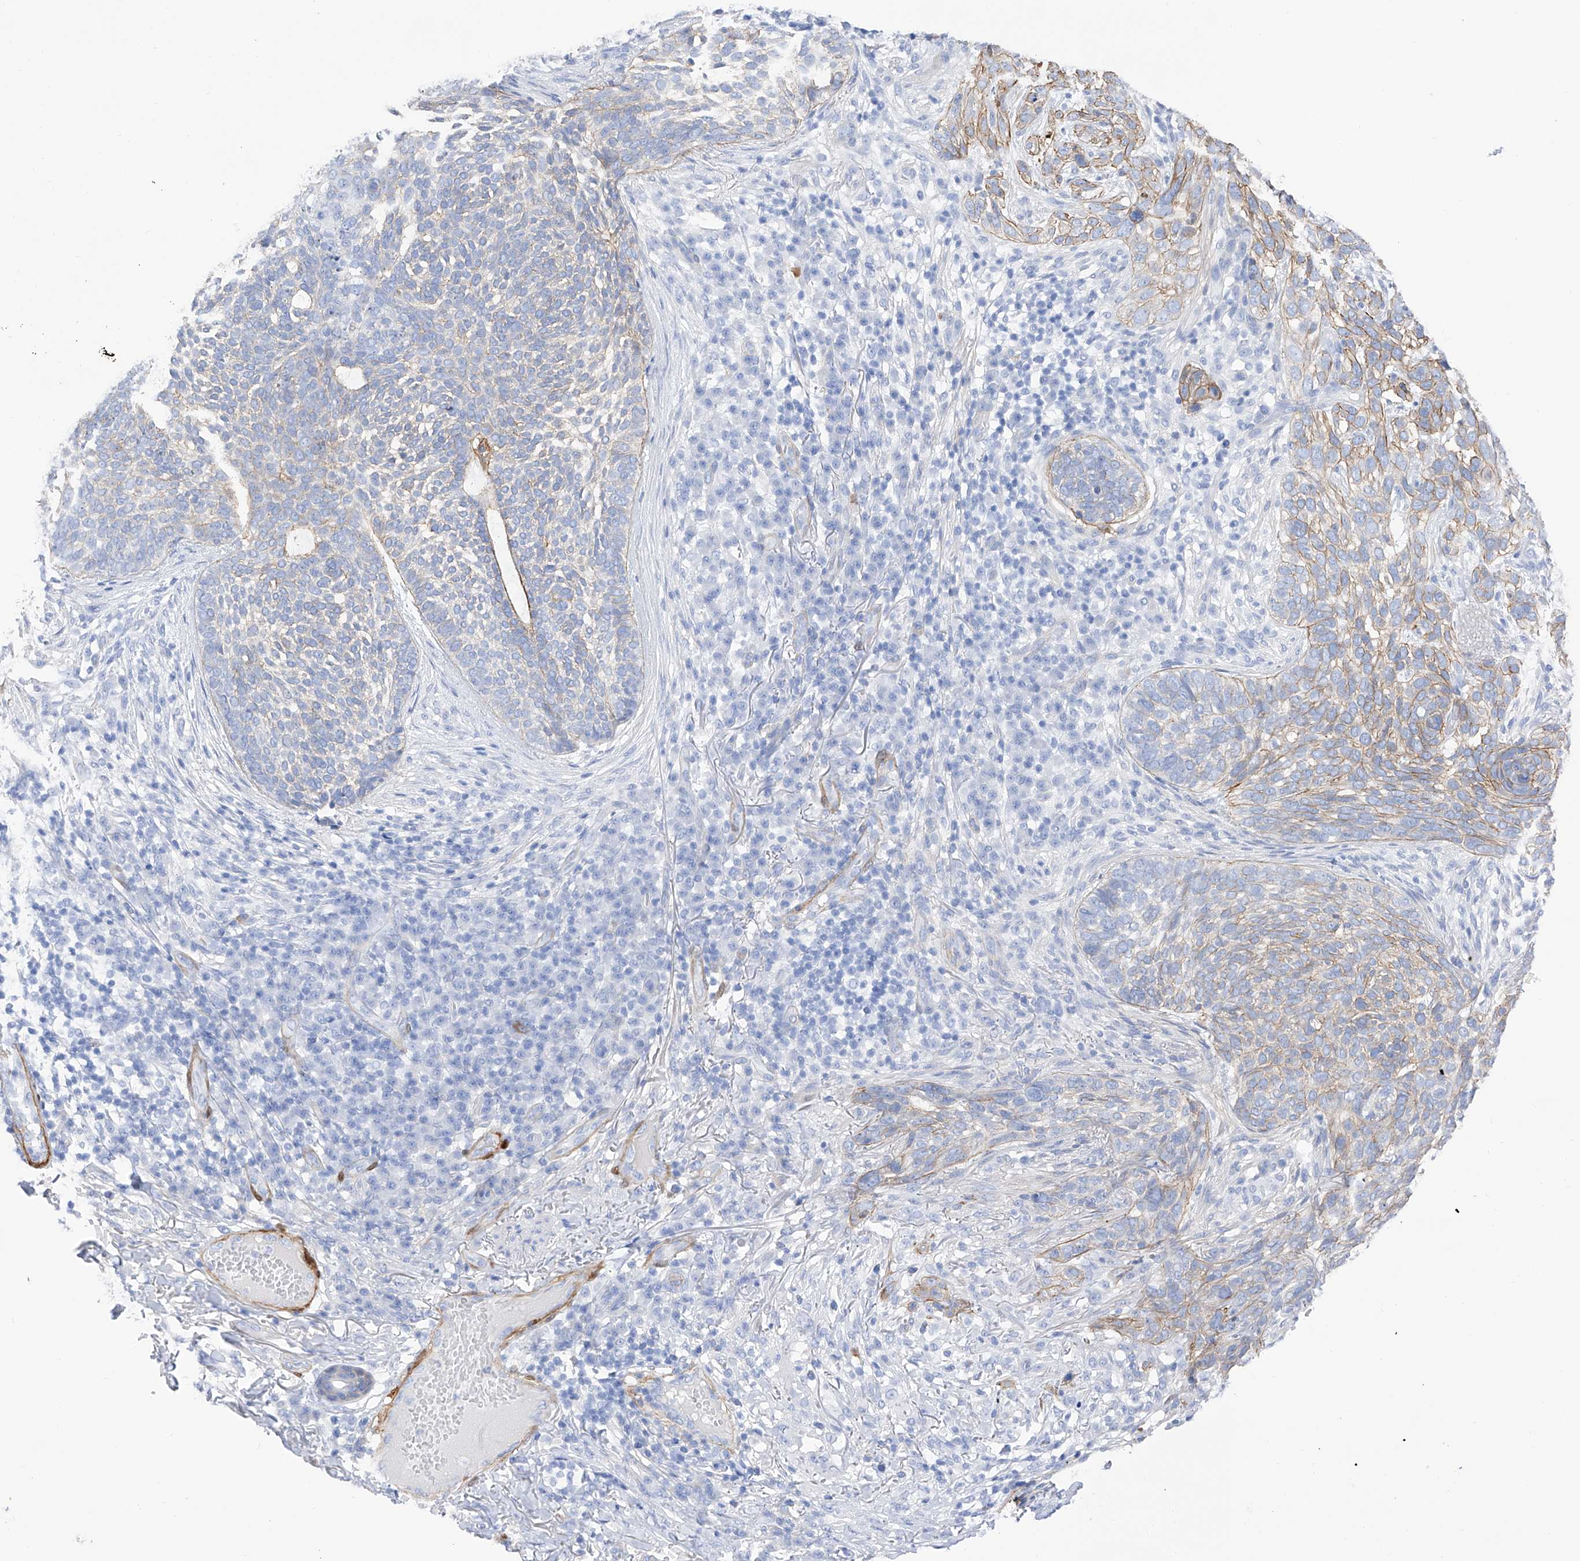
{"staining": {"intensity": "moderate", "quantity": "<25%", "location": "cytoplasmic/membranous"}, "tissue": "skin cancer", "cell_type": "Tumor cells", "image_type": "cancer", "snomed": [{"axis": "morphology", "description": "Basal cell carcinoma"}, {"axis": "topography", "description": "Skin"}], "caption": "Skin cancer tissue displays moderate cytoplasmic/membranous positivity in approximately <25% of tumor cells (brown staining indicates protein expression, while blue staining denotes nuclei).", "gene": "TRPC7", "patient": {"sex": "female", "age": 64}}